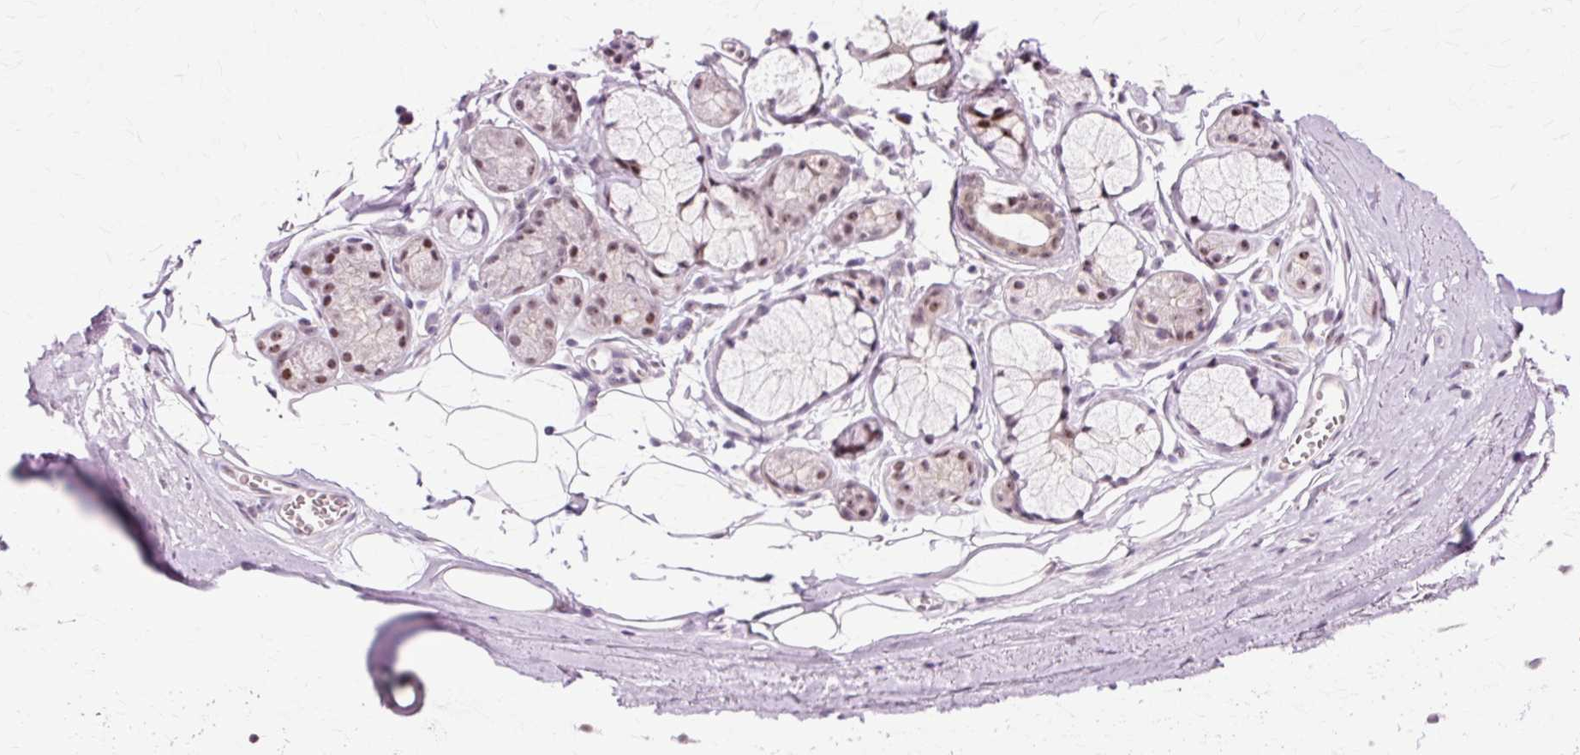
{"staining": {"intensity": "negative", "quantity": "none", "location": "none"}, "tissue": "adipose tissue", "cell_type": "Adipocytes", "image_type": "normal", "snomed": [{"axis": "morphology", "description": "Normal tissue, NOS"}, {"axis": "topography", "description": "Cartilage tissue"}, {"axis": "topography", "description": "Bronchus"}, {"axis": "topography", "description": "Peripheral nerve tissue"}], "caption": "DAB (3,3'-diaminobenzidine) immunohistochemical staining of unremarkable human adipose tissue reveals no significant expression in adipocytes. Brightfield microscopy of IHC stained with DAB (3,3'-diaminobenzidine) (brown) and hematoxylin (blue), captured at high magnification.", "gene": "MACROD2", "patient": {"sex": "female", "age": 59}}